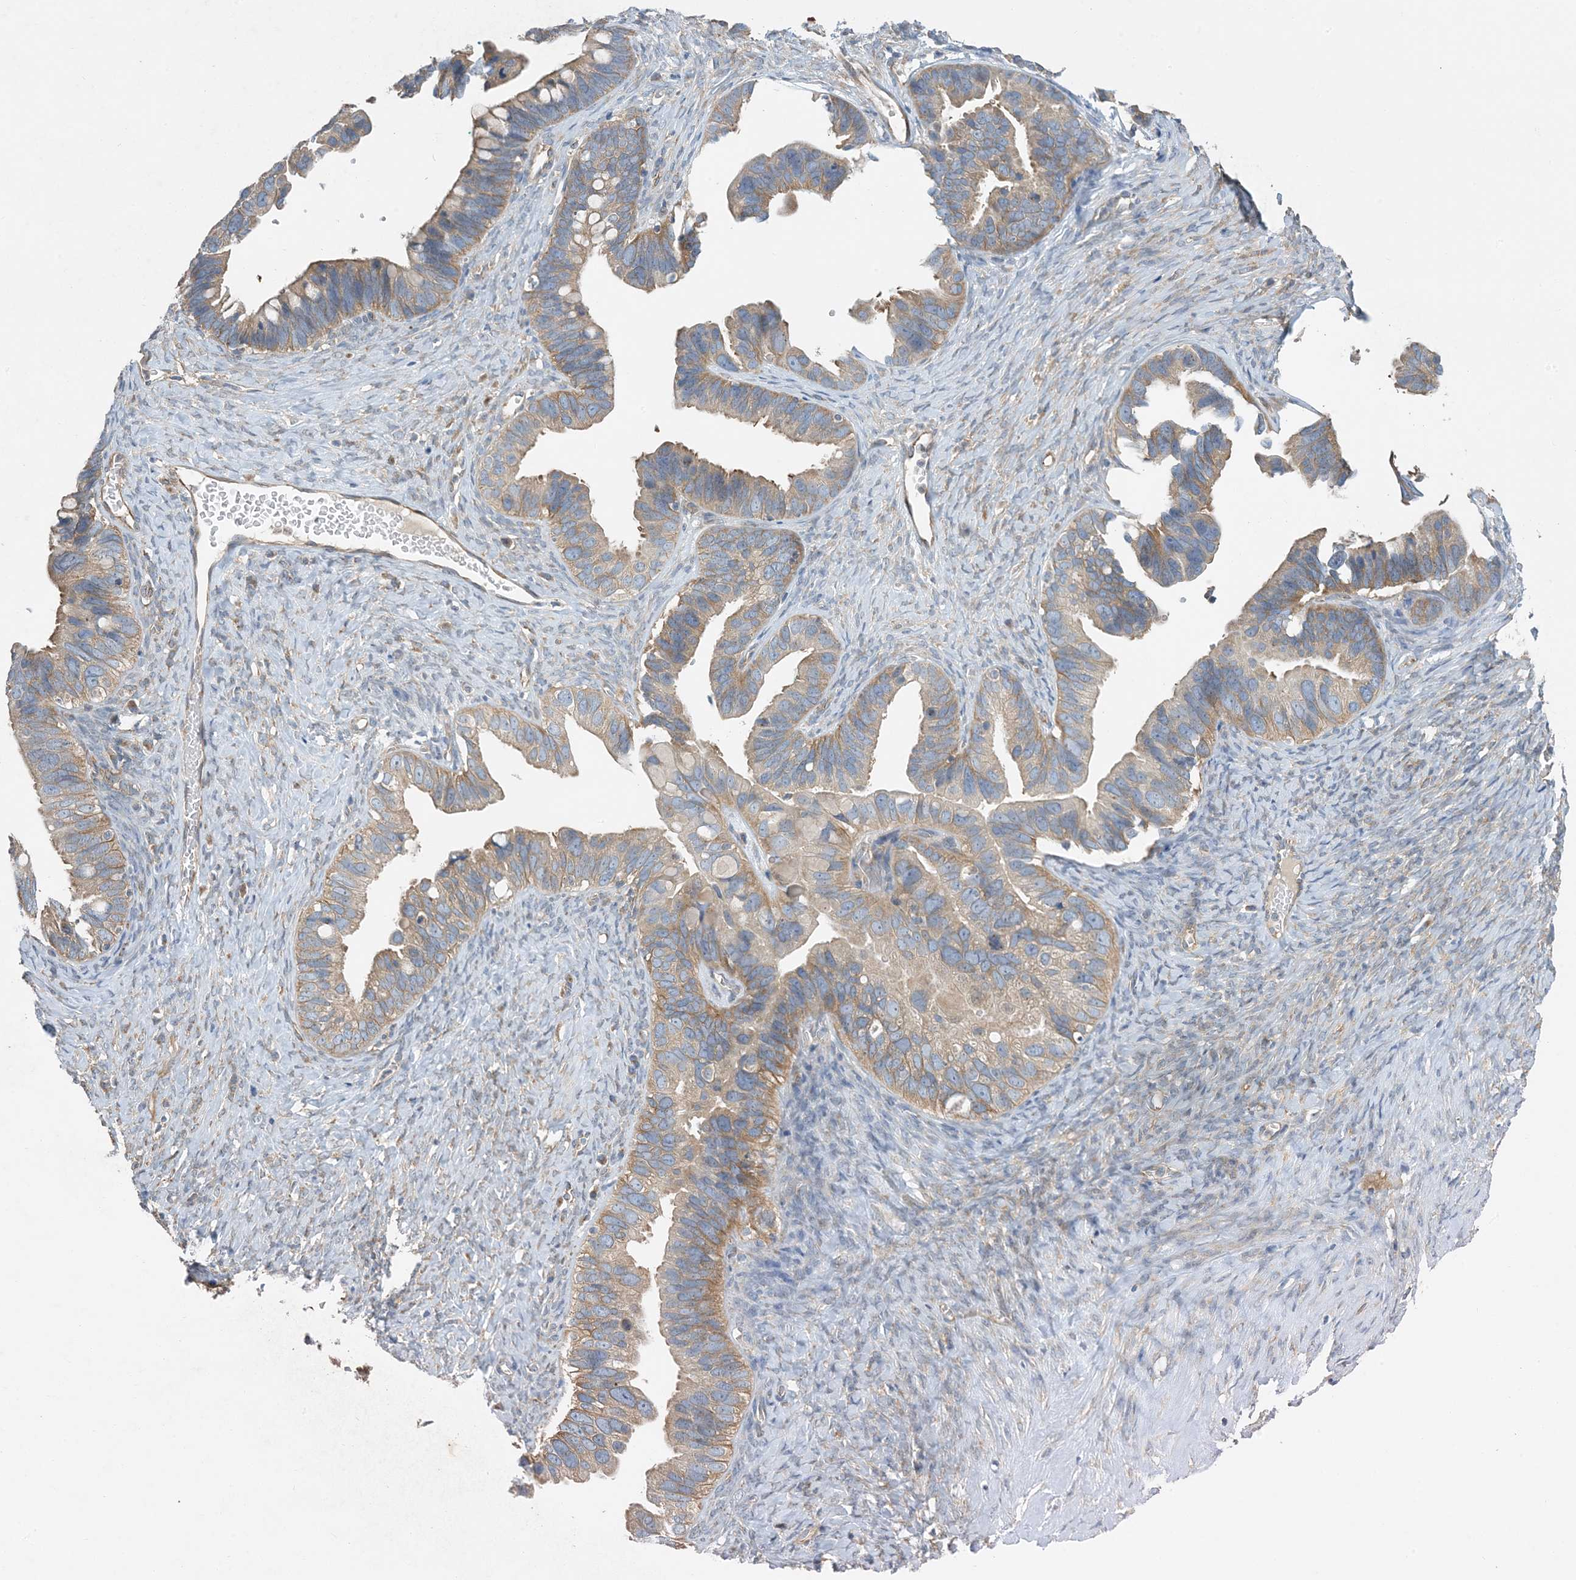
{"staining": {"intensity": "weak", "quantity": ">75%", "location": "cytoplasmic/membranous"}, "tissue": "ovarian cancer", "cell_type": "Tumor cells", "image_type": "cancer", "snomed": [{"axis": "morphology", "description": "Cystadenocarcinoma, serous, NOS"}, {"axis": "topography", "description": "Ovary"}], "caption": "About >75% of tumor cells in serous cystadenocarcinoma (ovarian) demonstrate weak cytoplasmic/membranous protein positivity as visualized by brown immunohistochemical staining.", "gene": "SIDT1", "patient": {"sex": "female", "age": 56}}